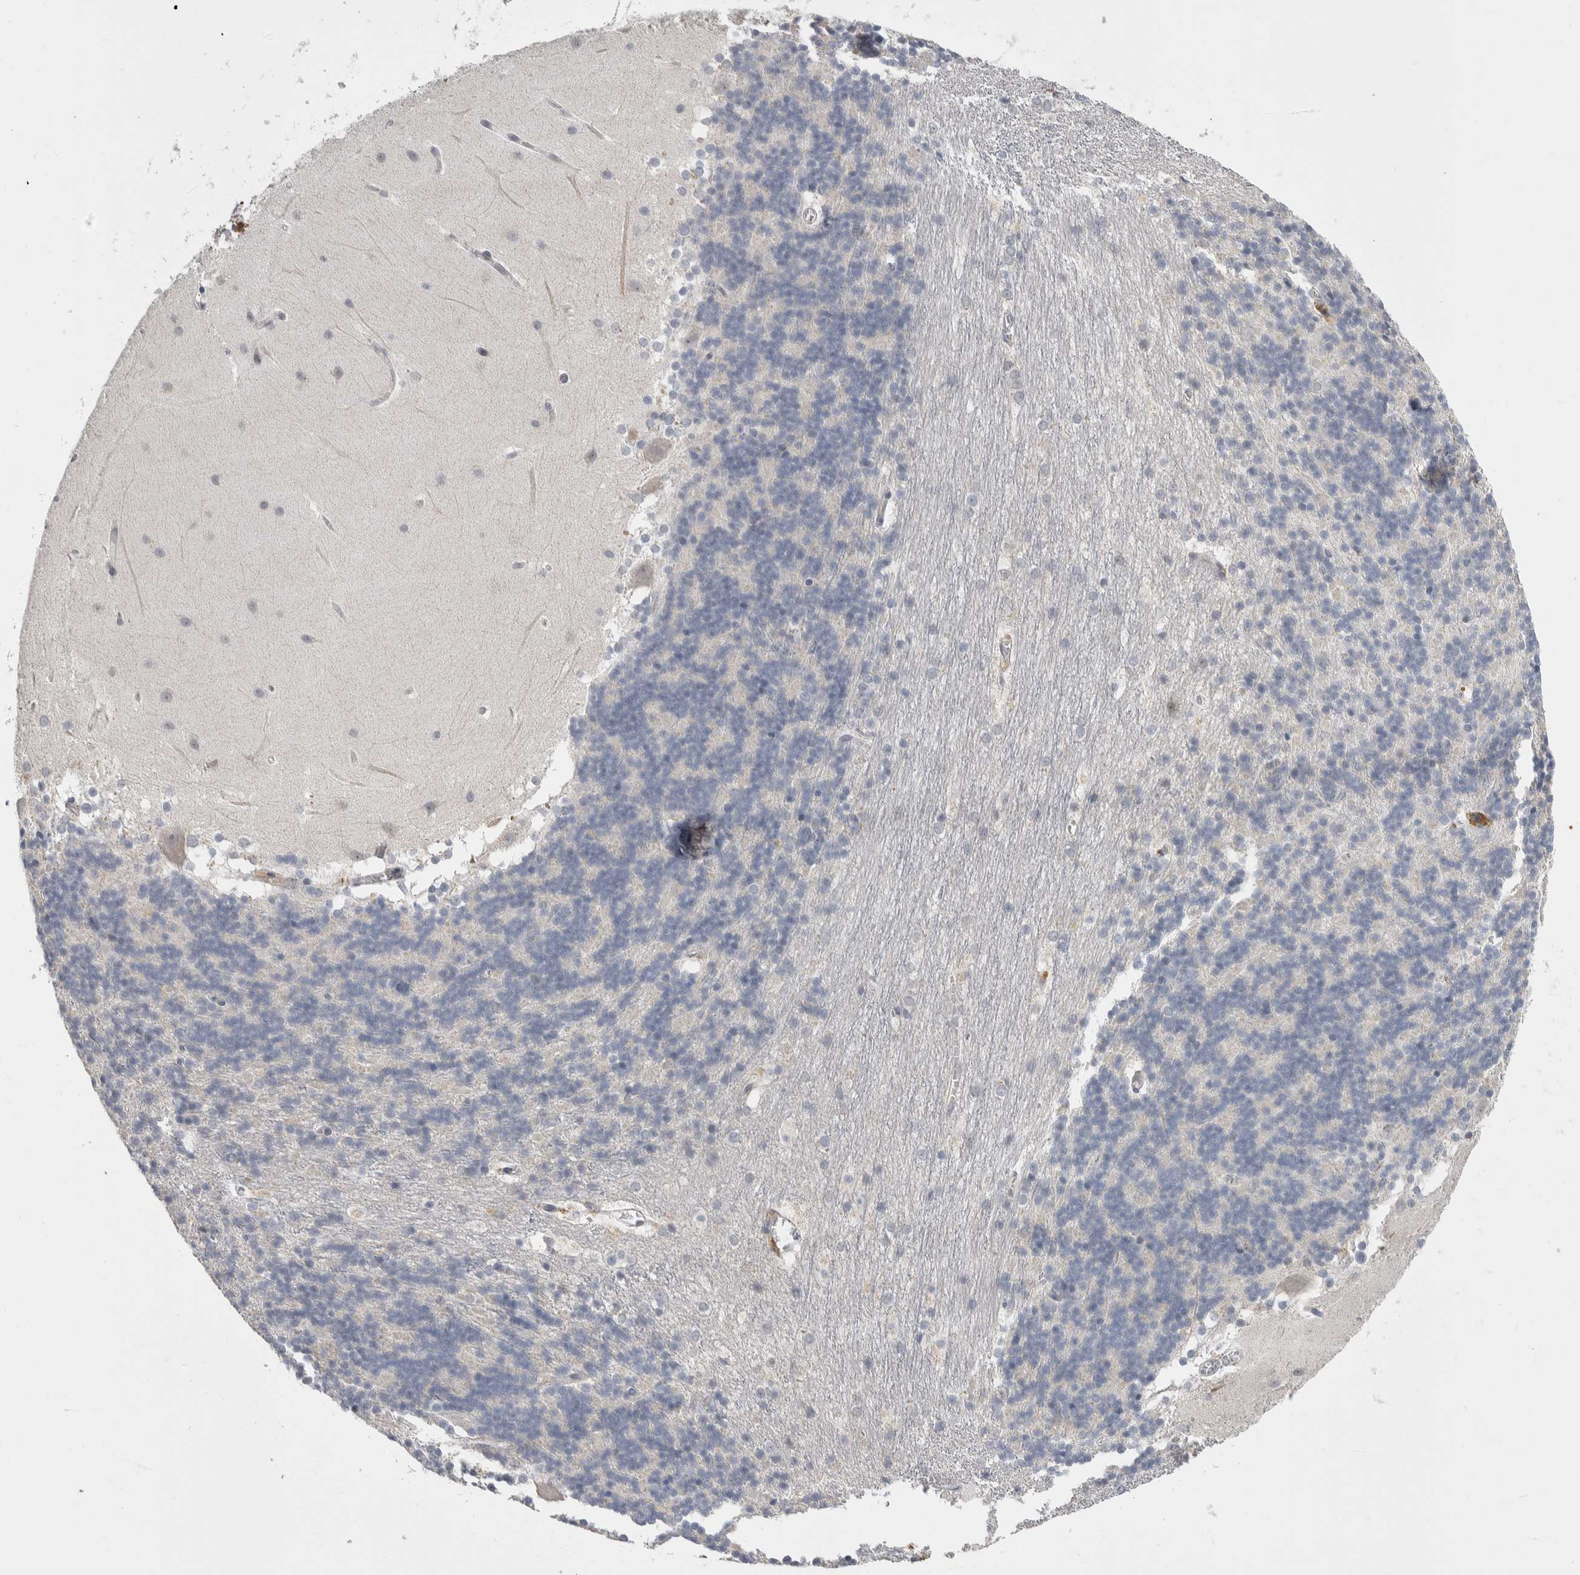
{"staining": {"intensity": "negative", "quantity": "none", "location": "none"}, "tissue": "cerebellum", "cell_type": "Cells in granular layer", "image_type": "normal", "snomed": [{"axis": "morphology", "description": "Normal tissue, NOS"}, {"axis": "topography", "description": "Cerebellum"}], "caption": "Cerebellum stained for a protein using immunohistochemistry displays no positivity cells in granular layer.", "gene": "CEP295NL", "patient": {"sex": "female", "age": 19}}